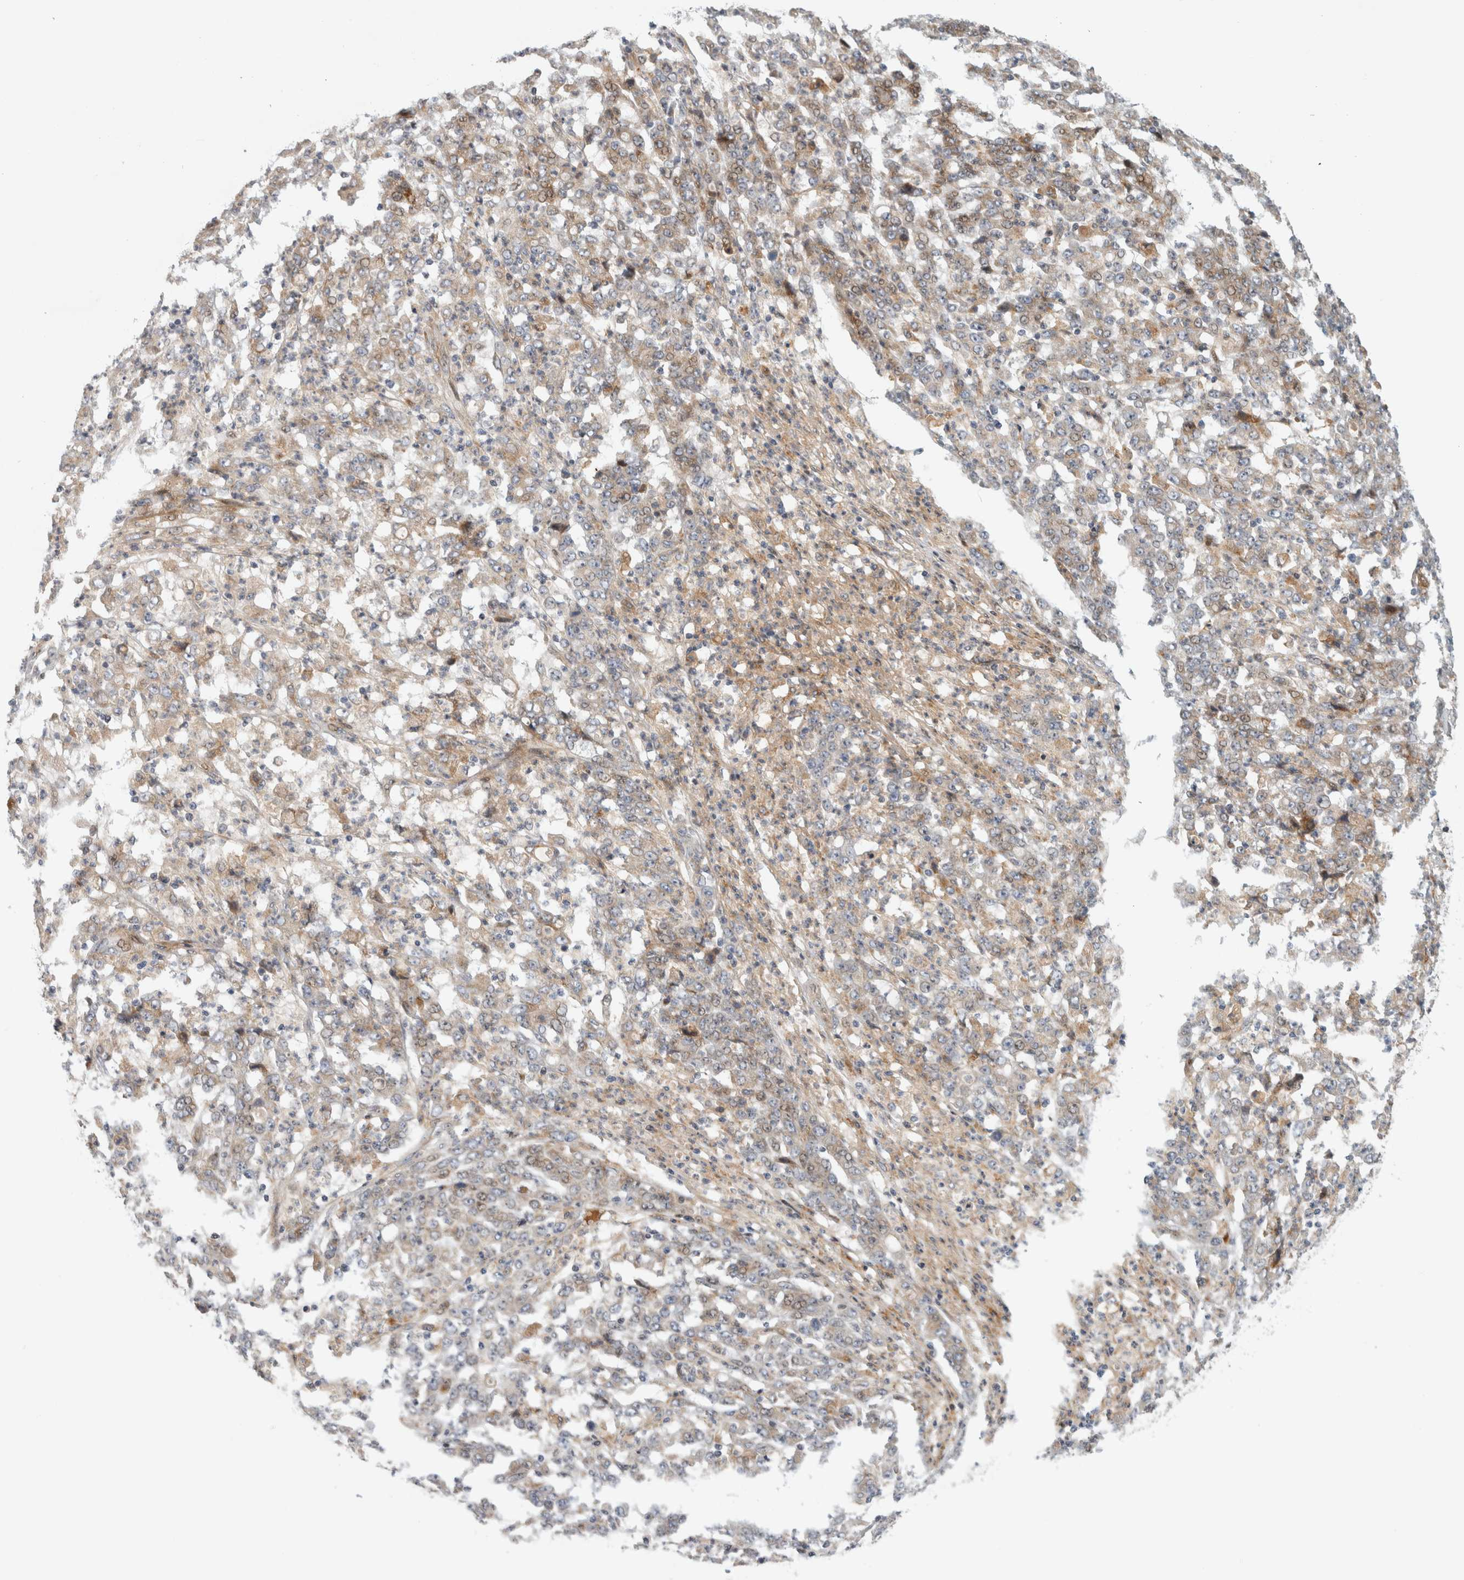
{"staining": {"intensity": "weak", "quantity": "25%-75%", "location": "cytoplasmic/membranous"}, "tissue": "stomach cancer", "cell_type": "Tumor cells", "image_type": "cancer", "snomed": [{"axis": "morphology", "description": "Adenocarcinoma, NOS"}, {"axis": "topography", "description": "Stomach, lower"}], "caption": "A brown stain shows weak cytoplasmic/membranous positivity of a protein in human stomach cancer tumor cells.", "gene": "RBM48", "patient": {"sex": "female", "age": 71}}